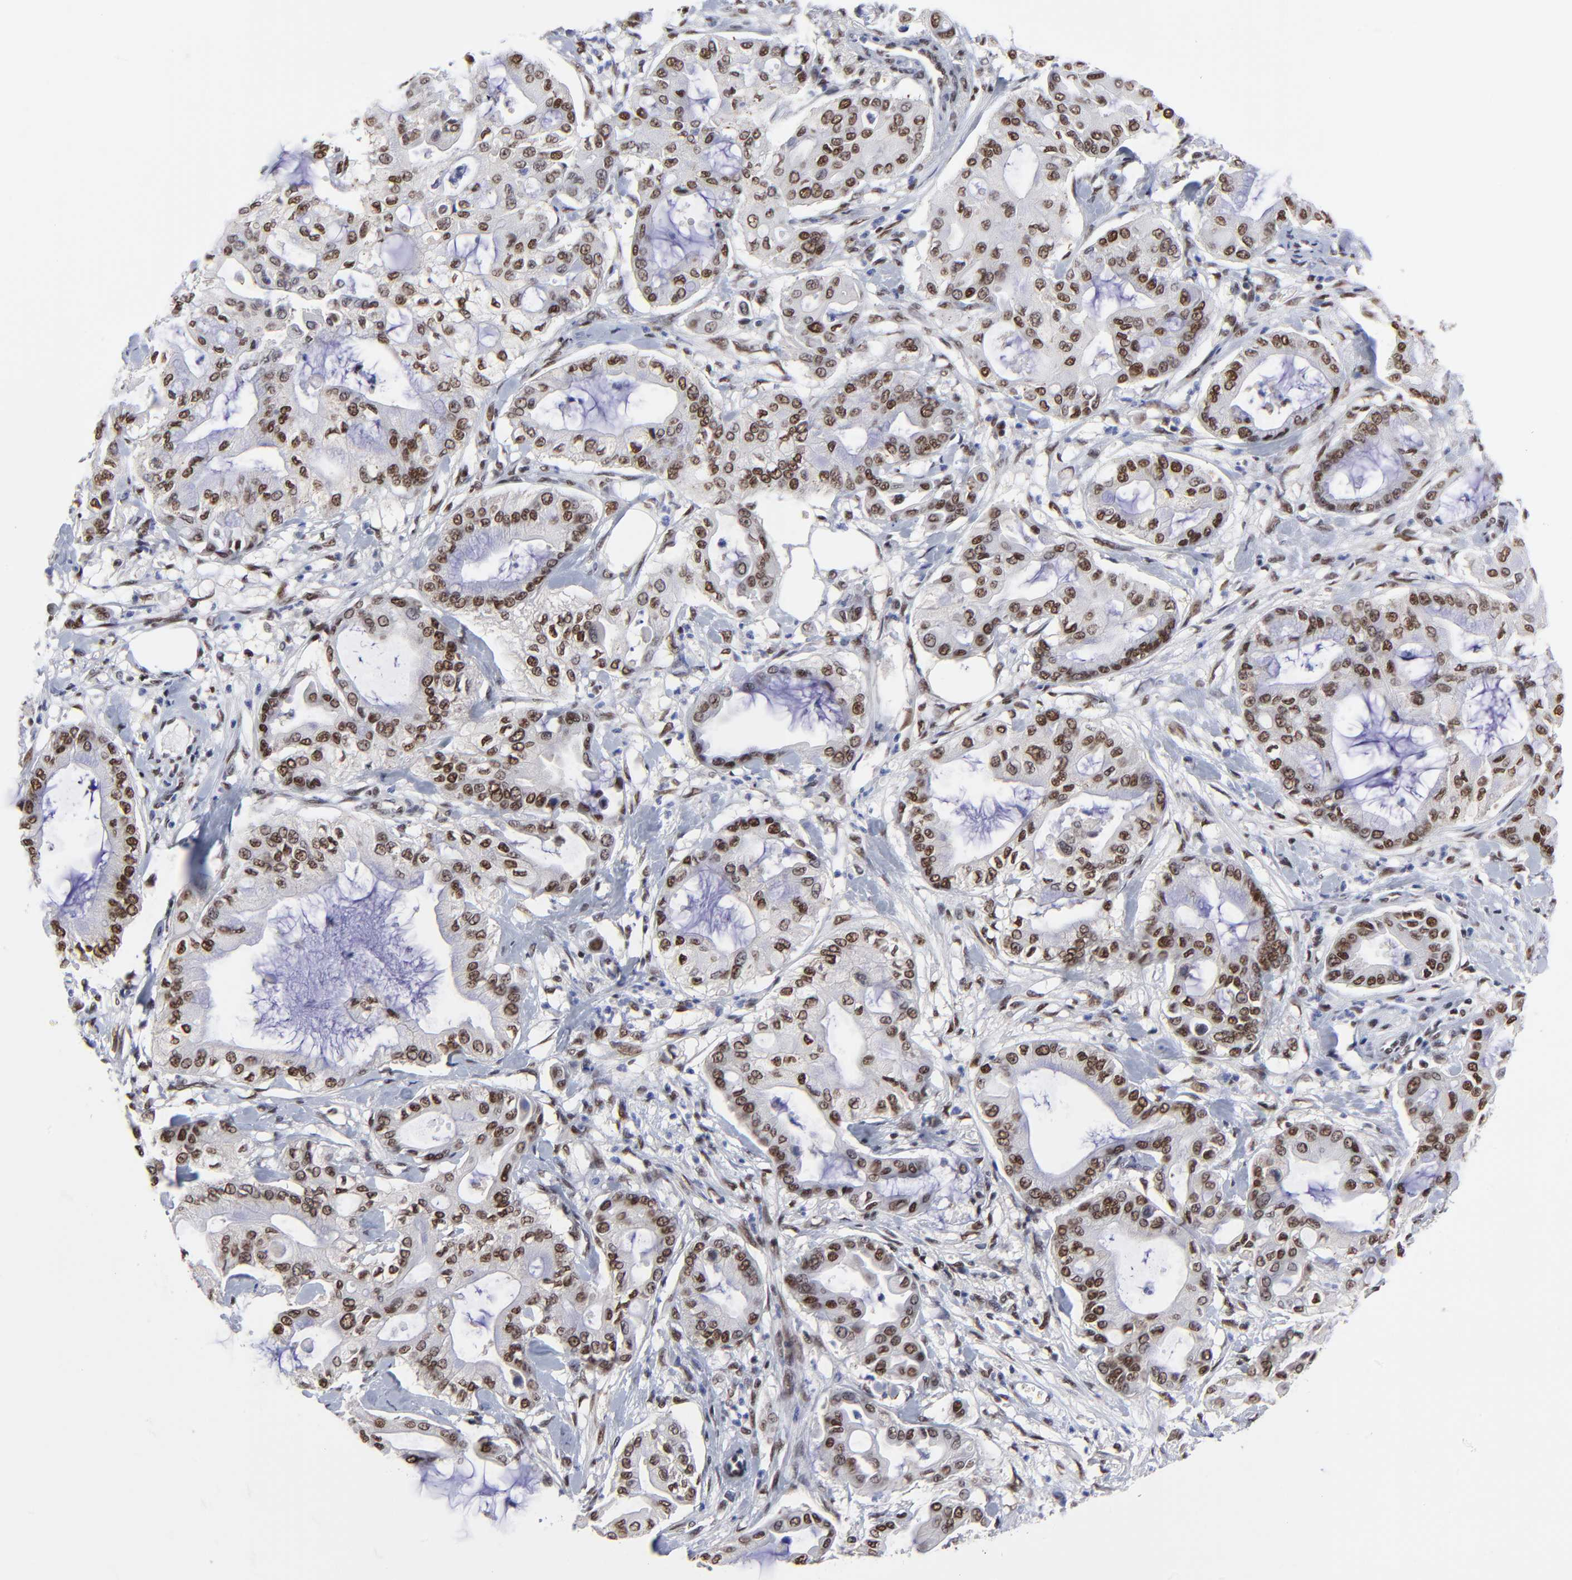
{"staining": {"intensity": "weak", "quantity": ">75%", "location": "nuclear"}, "tissue": "pancreatic cancer", "cell_type": "Tumor cells", "image_type": "cancer", "snomed": [{"axis": "morphology", "description": "Adenocarcinoma, NOS"}, {"axis": "morphology", "description": "Adenocarcinoma, metastatic, NOS"}, {"axis": "topography", "description": "Lymph node"}, {"axis": "topography", "description": "Pancreas"}, {"axis": "topography", "description": "Duodenum"}], "caption": "Tumor cells demonstrate low levels of weak nuclear staining in approximately >75% of cells in pancreatic metastatic adenocarcinoma.", "gene": "ZMYM3", "patient": {"sex": "female", "age": 64}}